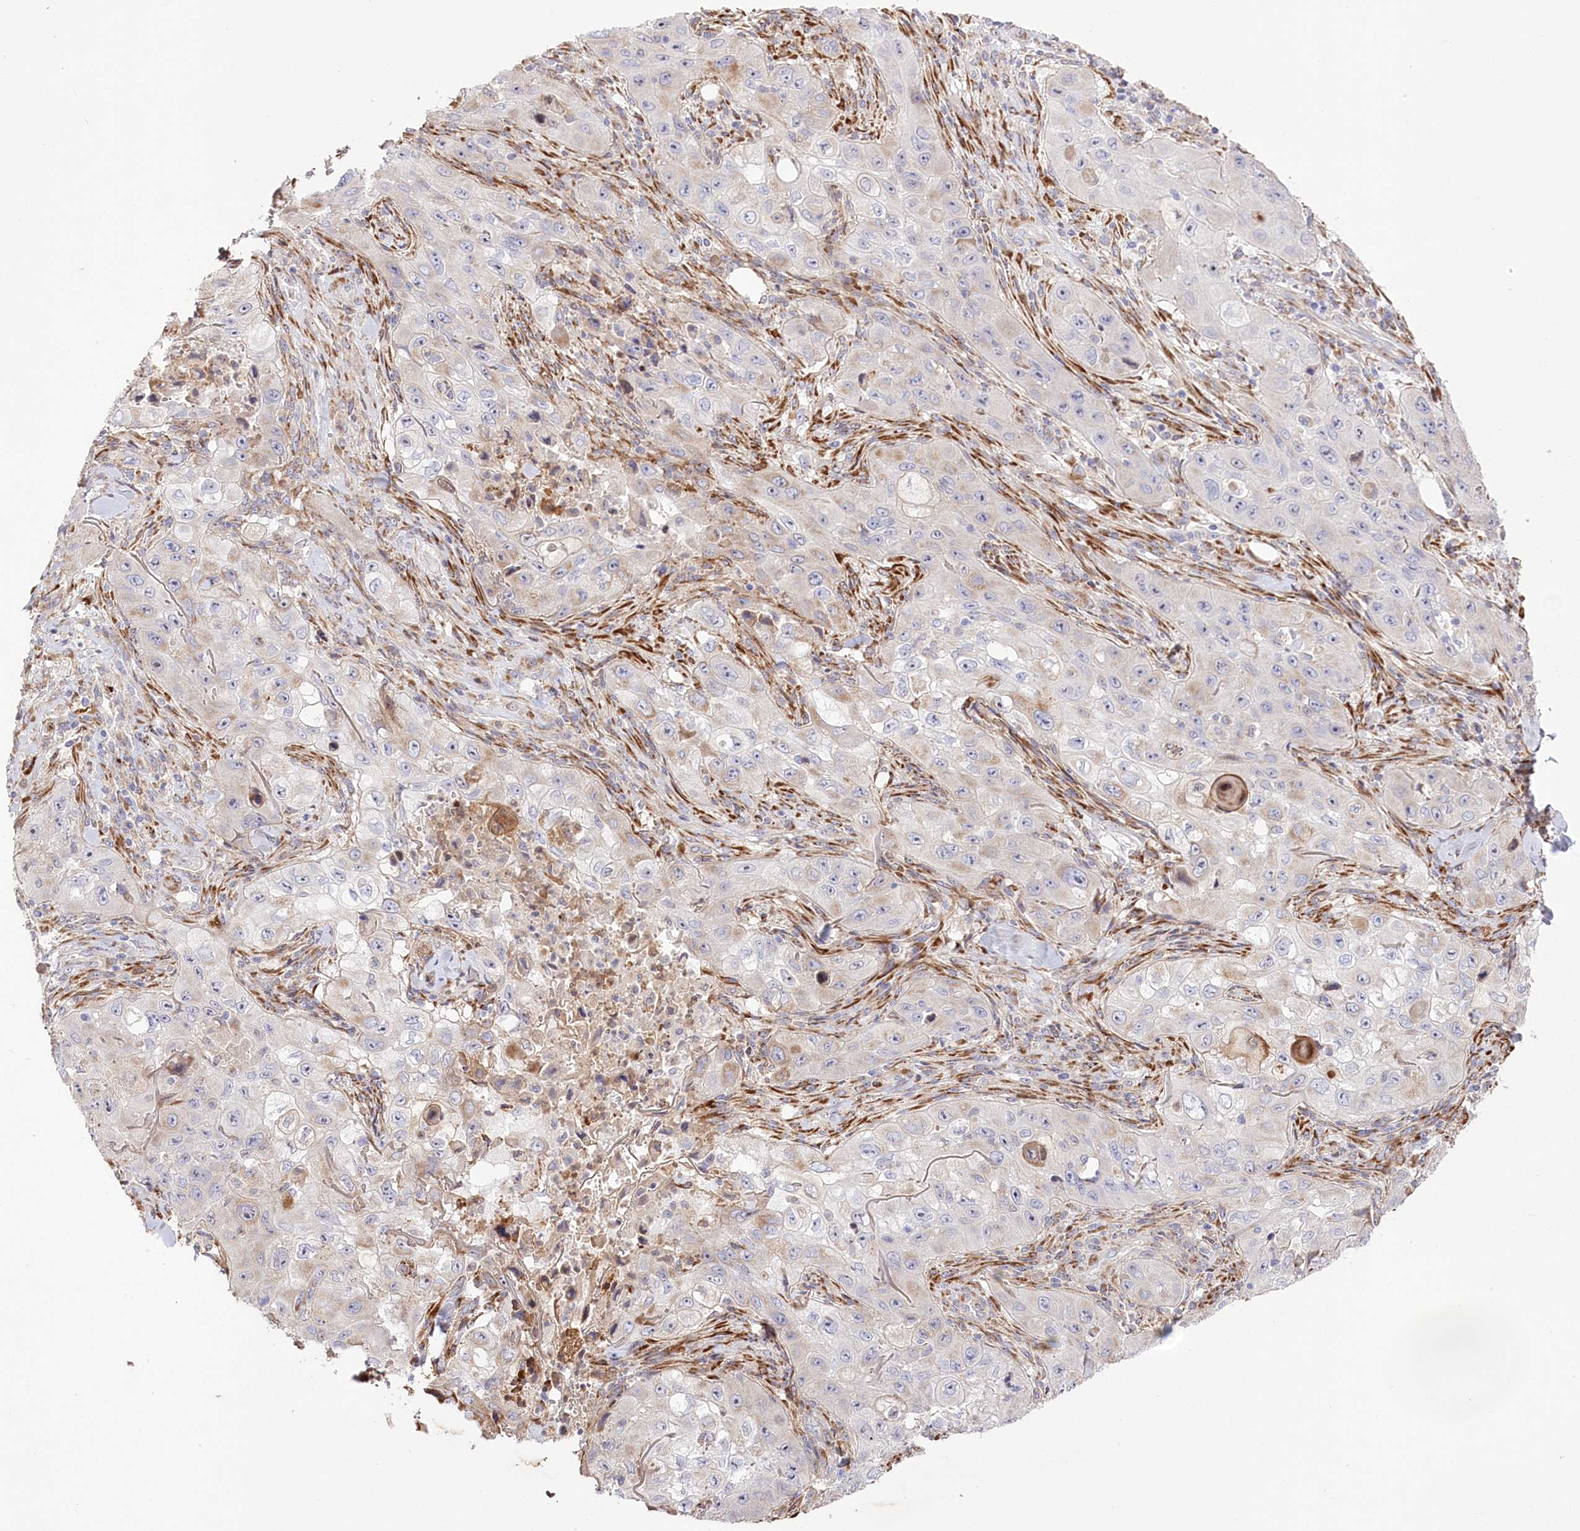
{"staining": {"intensity": "negative", "quantity": "none", "location": "none"}, "tissue": "skin cancer", "cell_type": "Tumor cells", "image_type": "cancer", "snomed": [{"axis": "morphology", "description": "Squamous cell carcinoma, NOS"}, {"axis": "topography", "description": "Skin"}, {"axis": "topography", "description": "Subcutis"}], "caption": "The micrograph demonstrates no significant positivity in tumor cells of squamous cell carcinoma (skin).", "gene": "RNF24", "patient": {"sex": "male", "age": 73}}